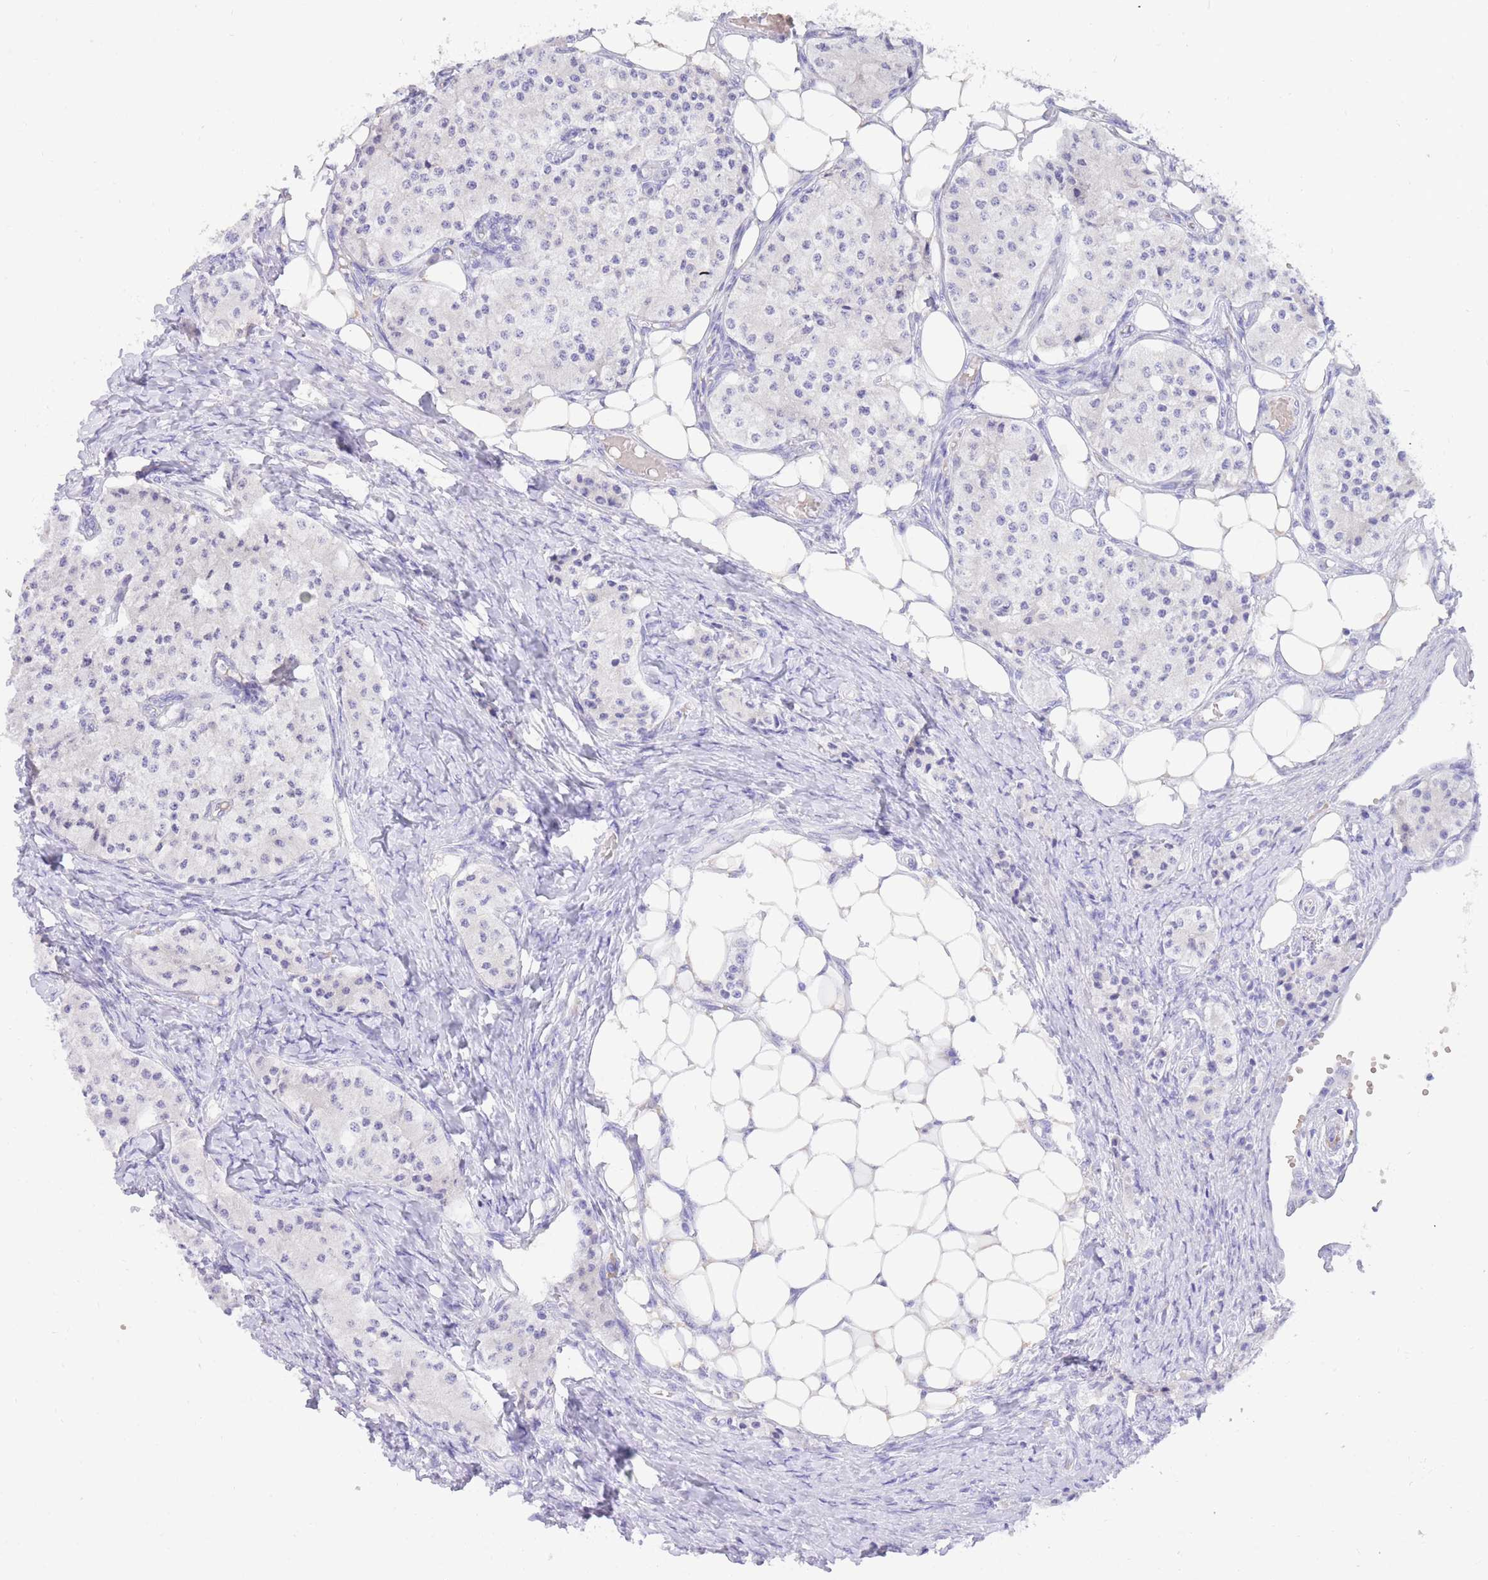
{"staining": {"intensity": "negative", "quantity": "none", "location": "none"}, "tissue": "carcinoid", "cell_type": "Tumor cells", "image_type": "cancer", "snomed": [{"axis": "morphology", "description": "Carcinoid, malignant, NOS"}, {"axis": "topography", "description": "Colon"}], "caption": "This micrograph is of malignant carcinoid stained with IHC to label a protein in brown with the nuclei are counter-stained blue. There is no positivity in tumor cells.", "gene": "SSUH2", "patient": {"sex": "female", "age": 52}}